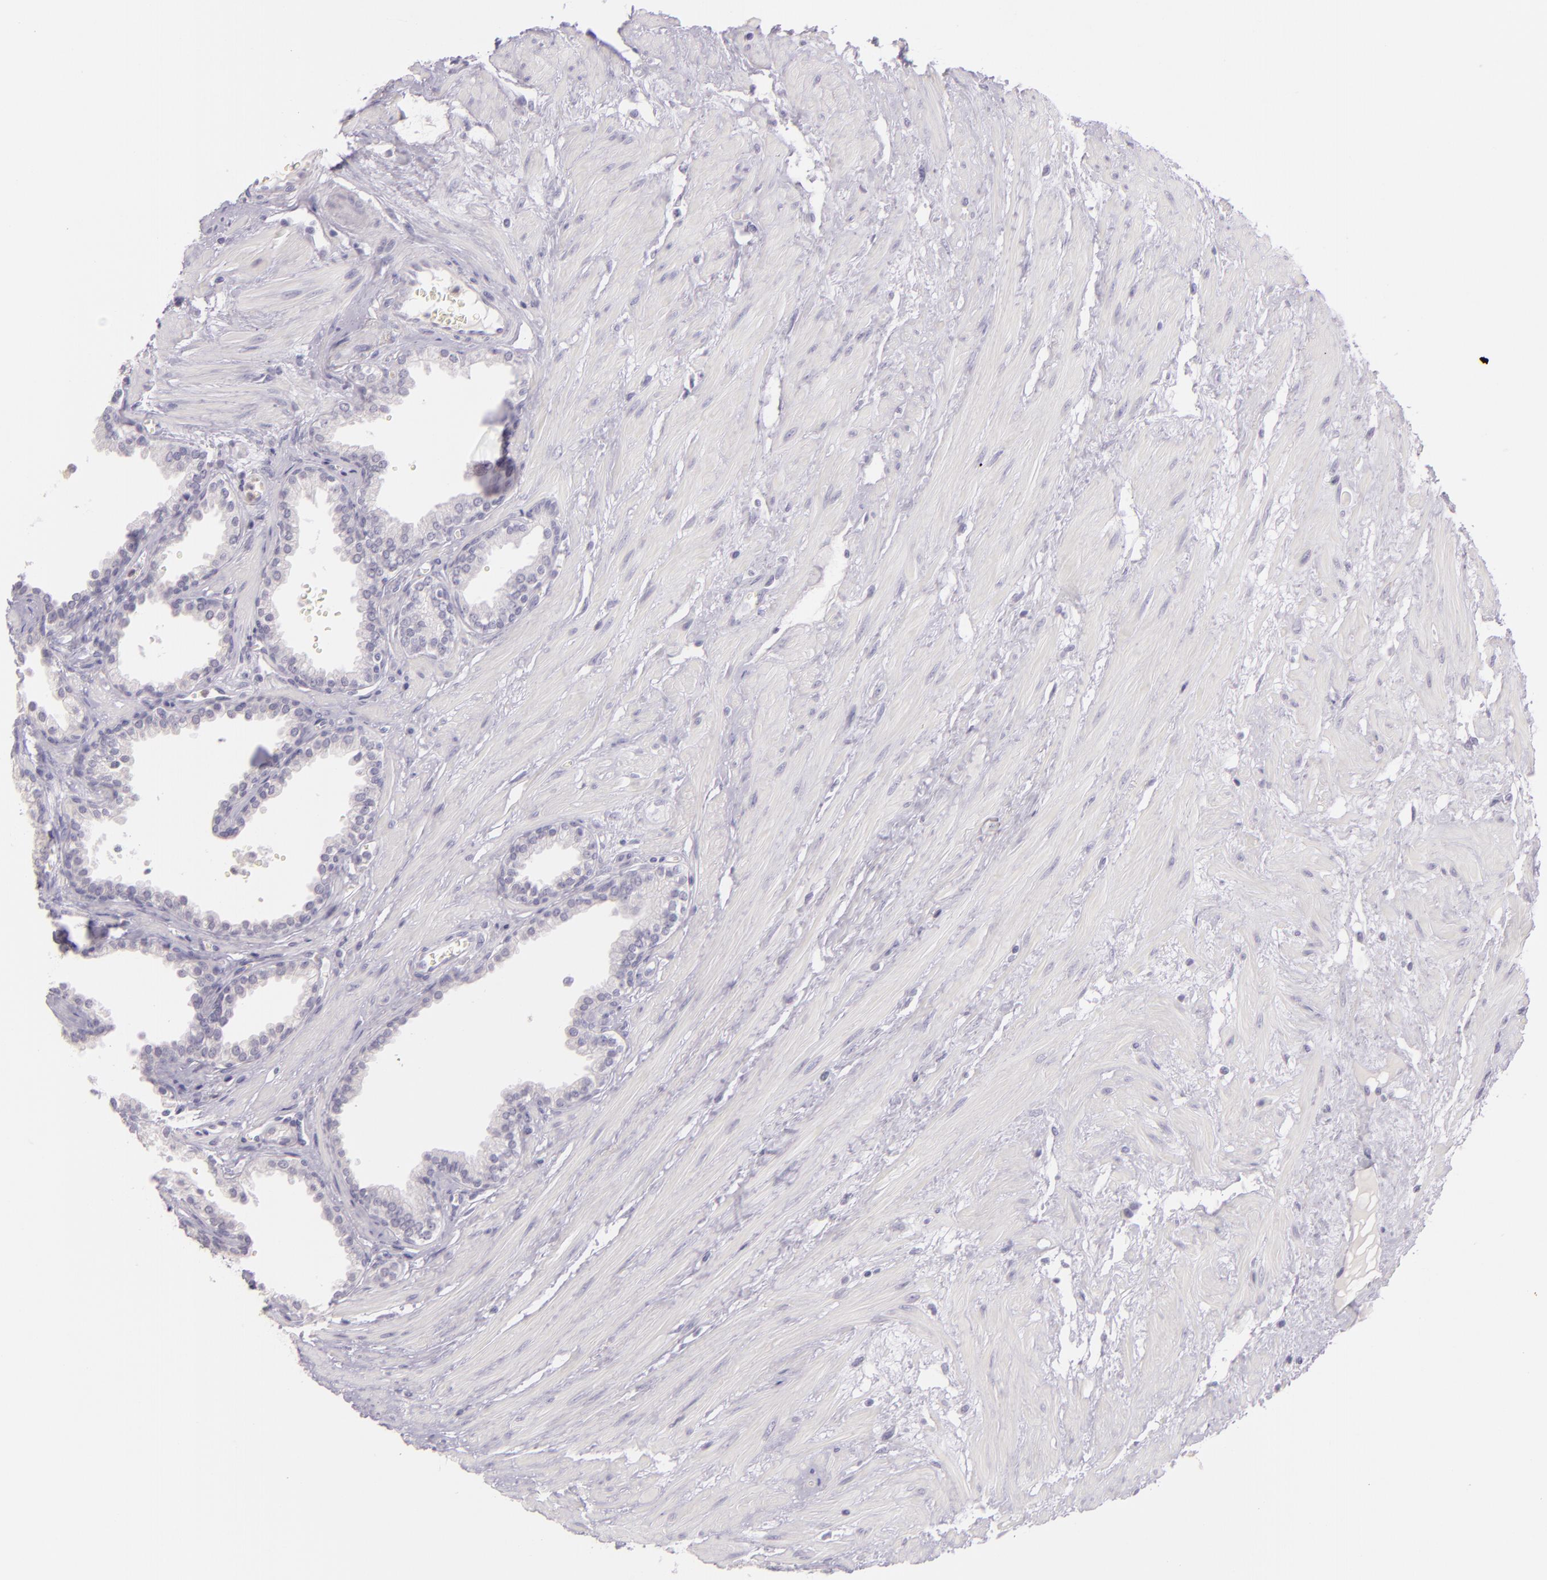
{"staining": {"intensity": "negative", "quantity": "none", "location": "none"}, "tissue": "prostate", "cell_type": "Glandular cells", "image_type": "normal", "snomed": [{"axis": "morphology", "description": "Normal tissue, NOS"}, {"axis": "topography", "description": "Prostate"}], "caption": "The histopathology image reveals no staining of glandular cells in normal prostate. The staining is performed using DAB brown chromogen with nuclei counter-stained in using hematoxylin.", "gene": "CBS", "patient": {"sex": "male", "age": 64}}